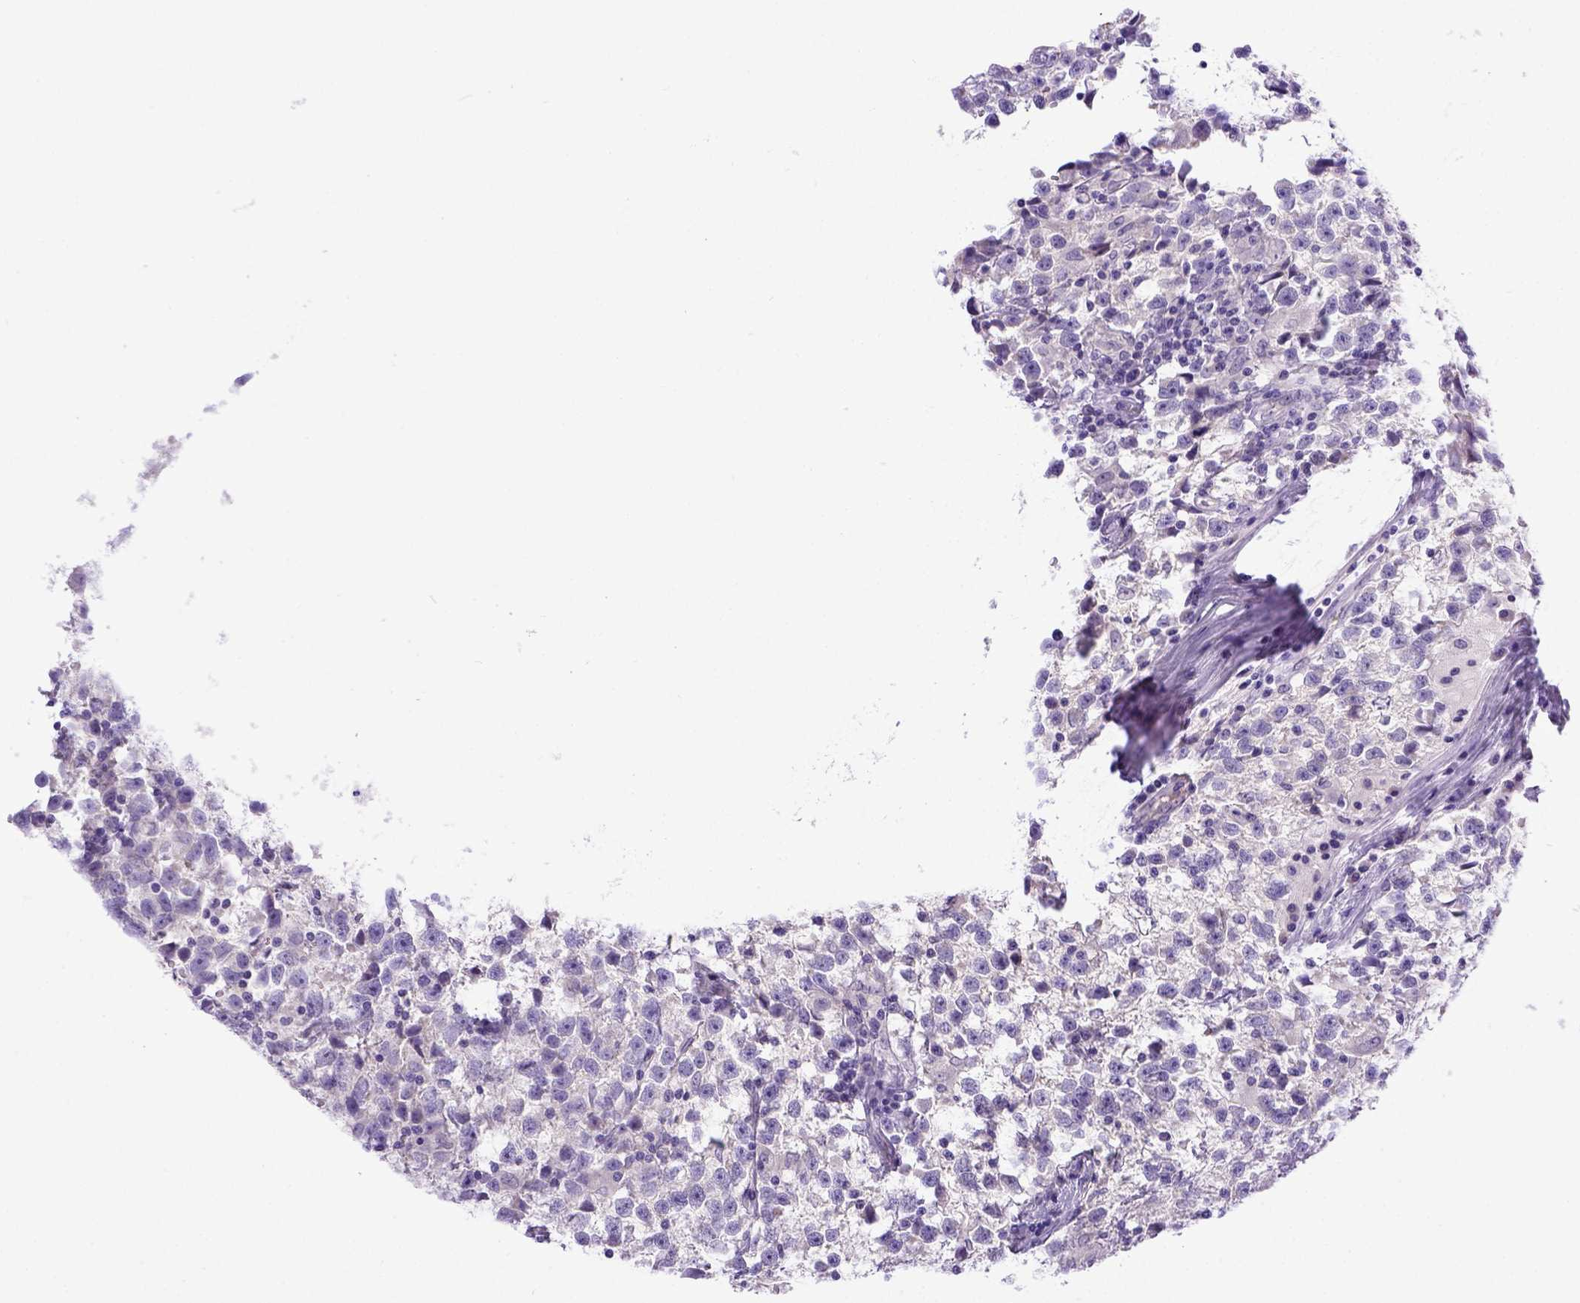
{"staining": {"intensity": "negative", "quantity": "none", "location": "none"}, "tissue": "testis cancer", "cell_type": "Tumor cells", "image_type": "cancer", "snomed": [{"axis": "morphology", "description": "Seminoma, NOS"}, {"axis": "topography", "description": "Testis"}], "caption": "Human testis cancer (seminoma) stained for a protein using immunohistochemistry (IHC) shows no staining in tumor cells.", "gene": "BTN1A1", "patient": {"sex": "male", "age": 31}}